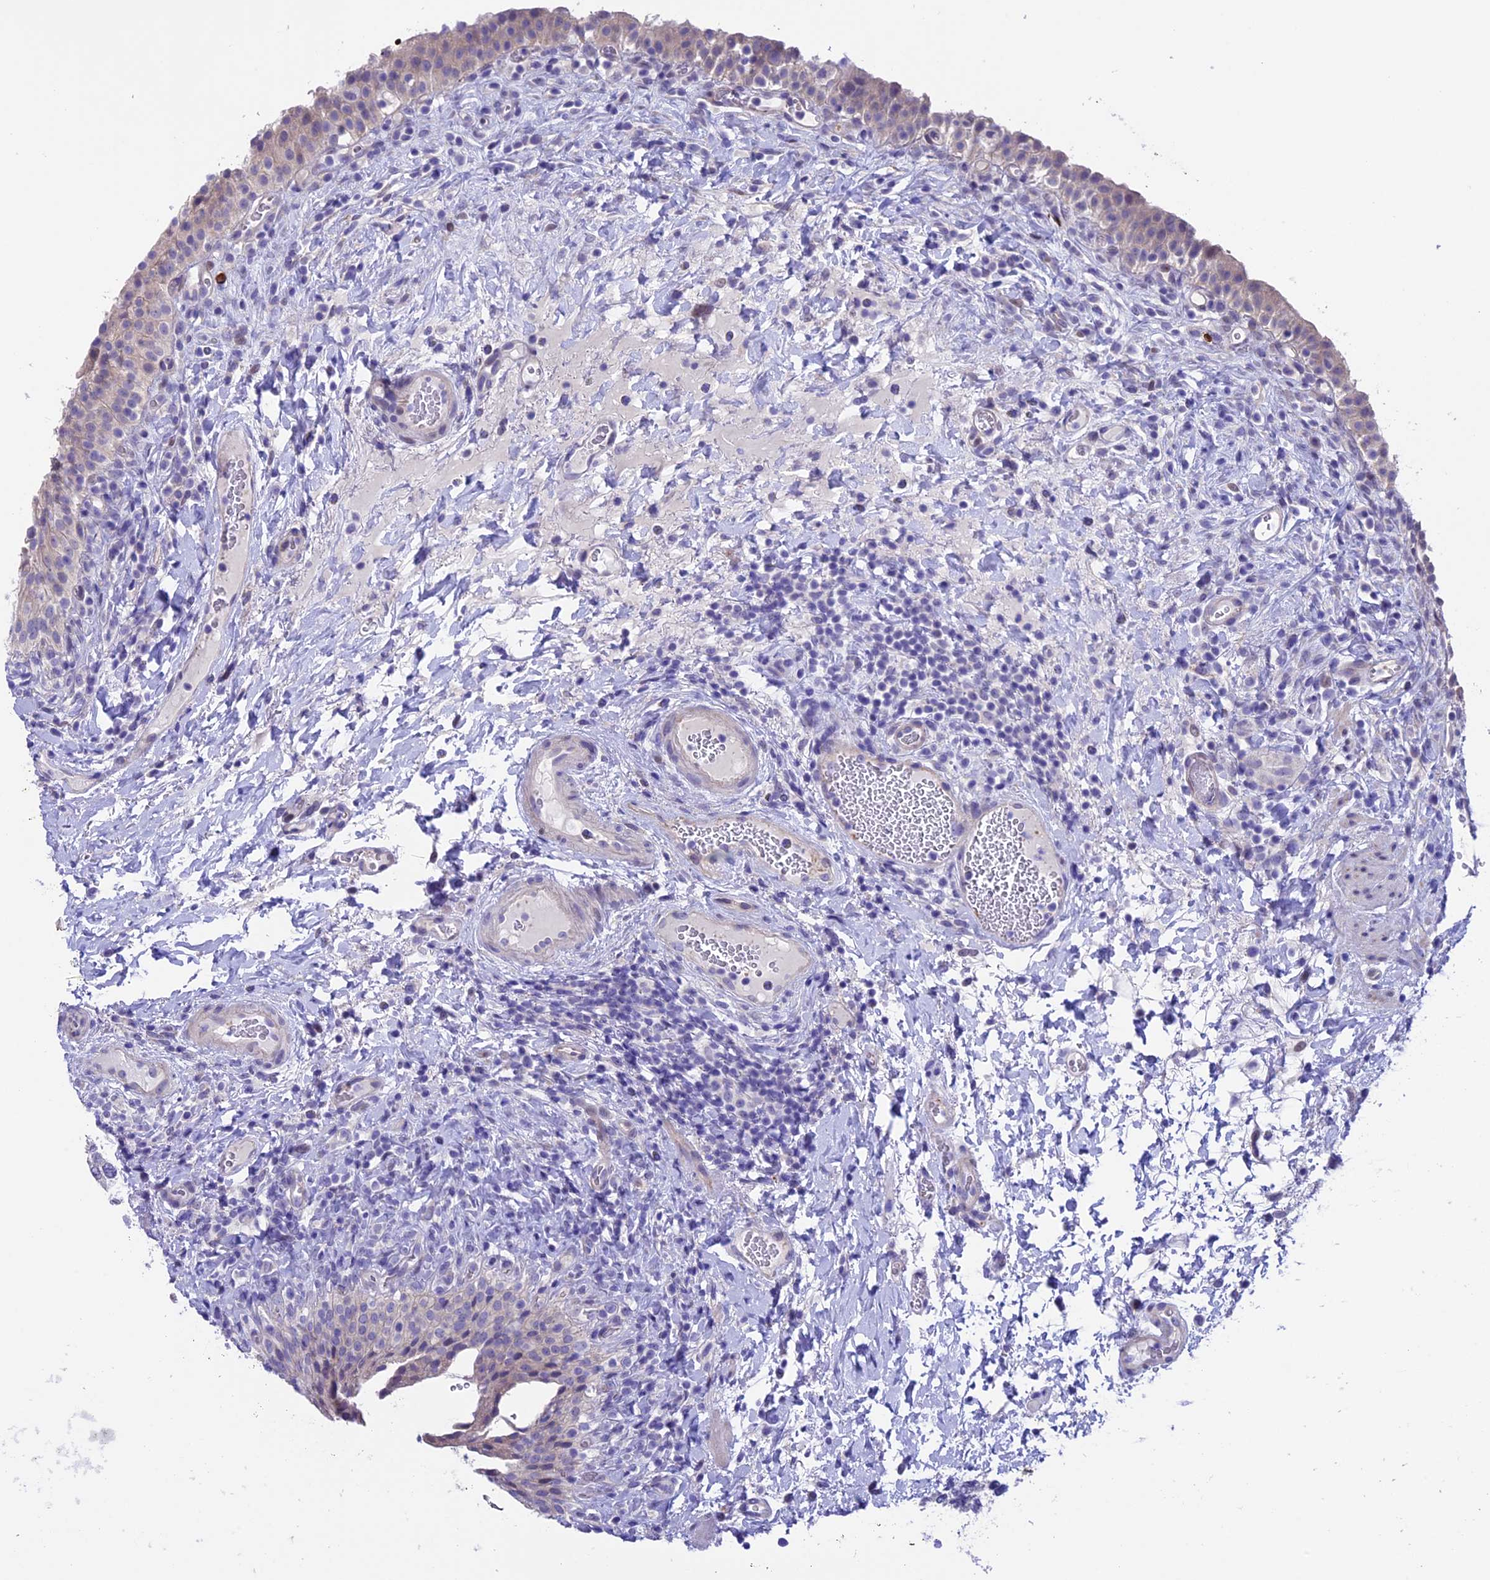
{"staining": {"intensity": "weak", "quantity": "25%-75%", "location": "cytoplasmic/membranous"}, "tissue": "urinary bladder", "cell_type": "Urothelial cells", "image_type": "normal", "snomed": [{"axis": "morphology", "description": "Normal tissue, NOS"}, {"axis": "morphology", "description": "Inflammation, NOS"}, {"axis": "topography", "description": "Urinary bladder"}], "caption": "Urothelial cells display low levels of weak cytoplasmic/membranous staining in about 25%-75% of cells in unremarkable human urinary bladder. The protein is stained brown, and the nuclei are stained in blue (DAB (3,3'-diaminobenzidine) IHC with brightfield microscopy, high magnification).", "gene": "TMEM171", "patient": {"sex": "male", "age": 64}}